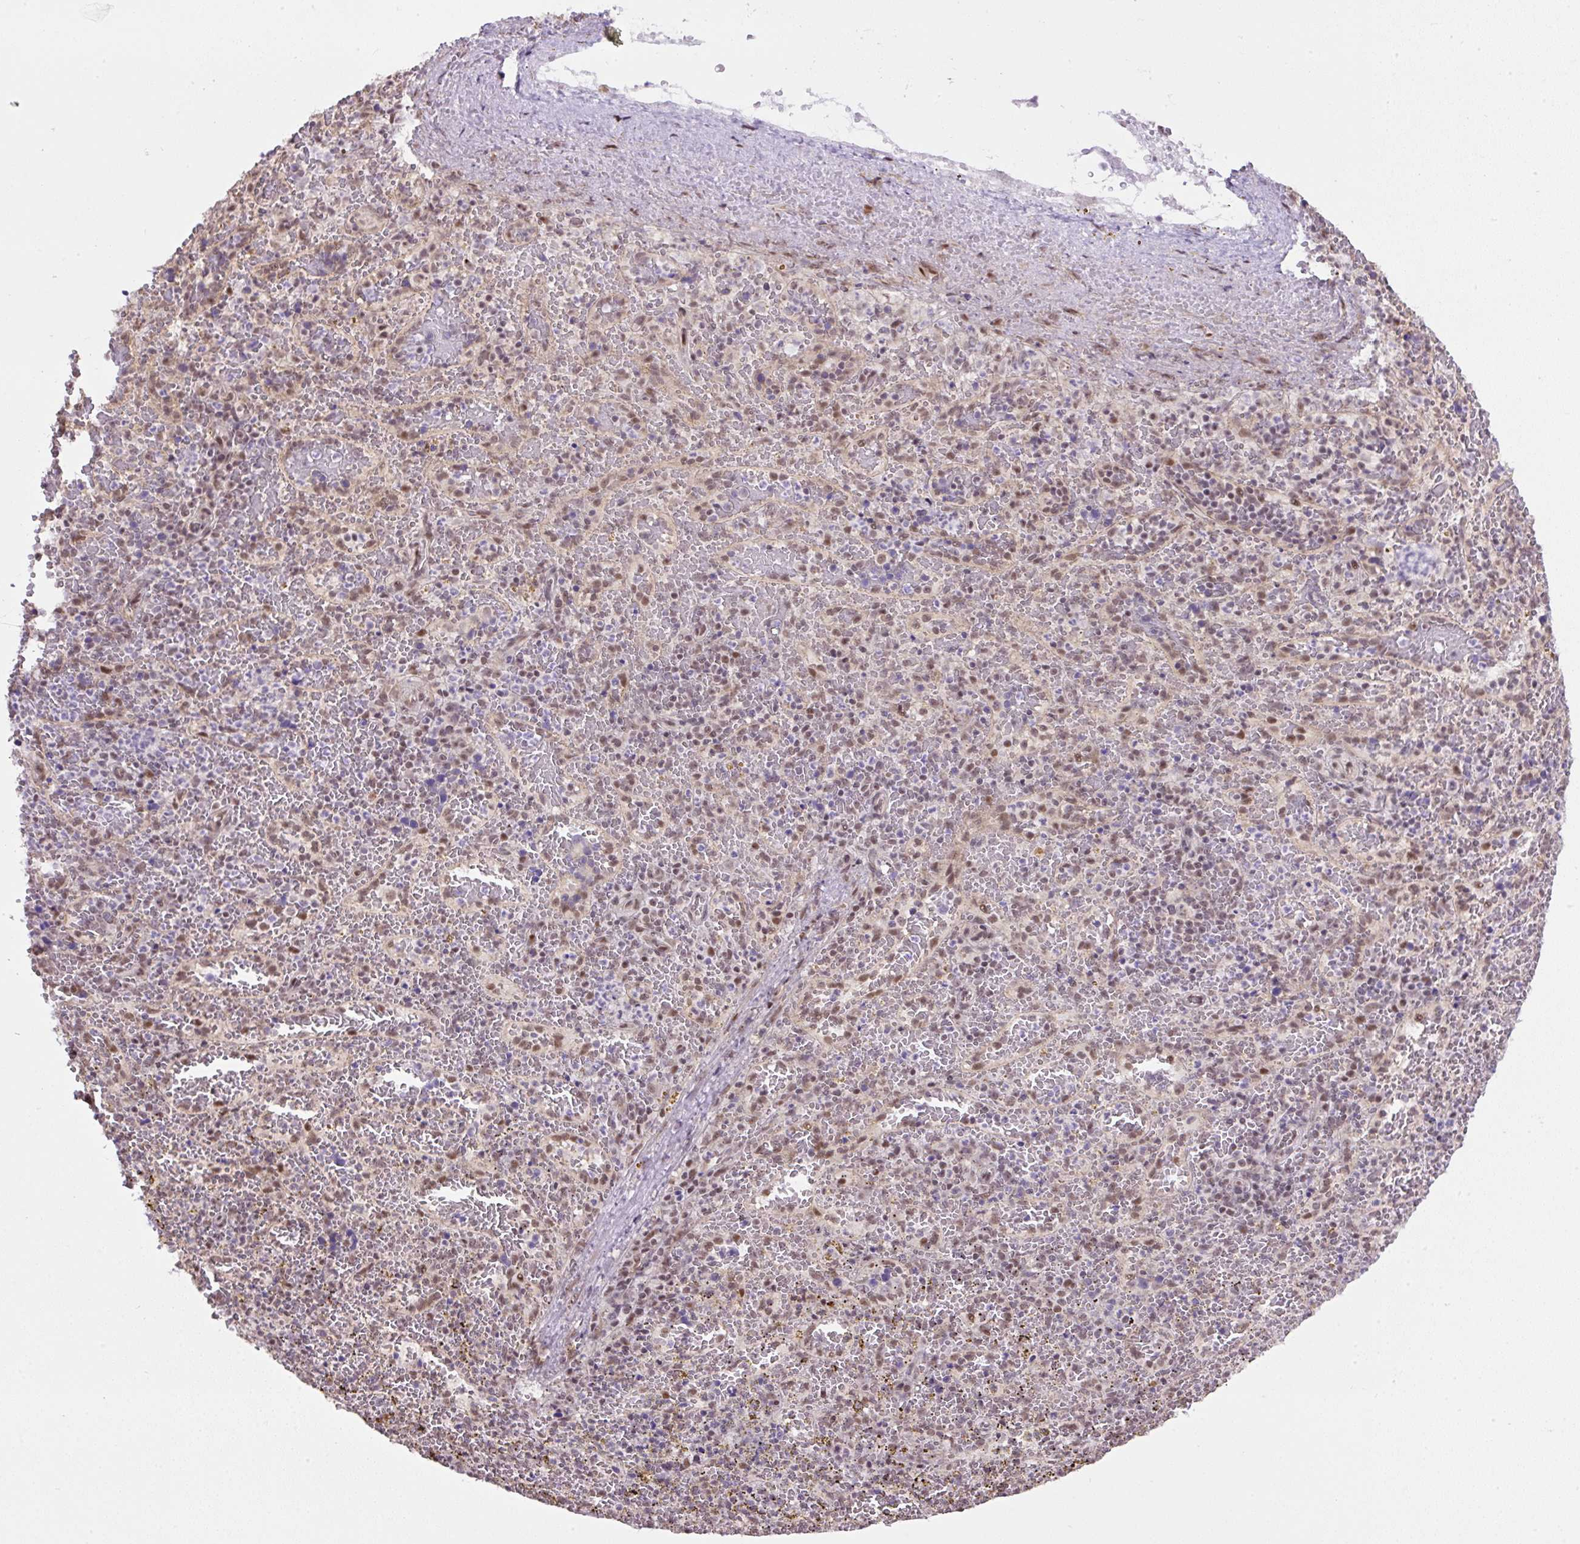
{"staining": {"intensity": "weak", "quantity": "25%-75%", "location": "nuclear"}, "tissue": "spleen", "cell_type": "Cells in red pulp", "image_type": "normal", "snomed": [{"axis": "morphology", "description": "Normal tissue, NOS"}, {"axis": "topography", "description": "Spleen"}], "caption": "The immunohistochemical stain labels weak nuclear positivity in cells in red pulp of normal spleen.", "gene": "TAF1A", "patient": {"sex": "female", "age": 50}}